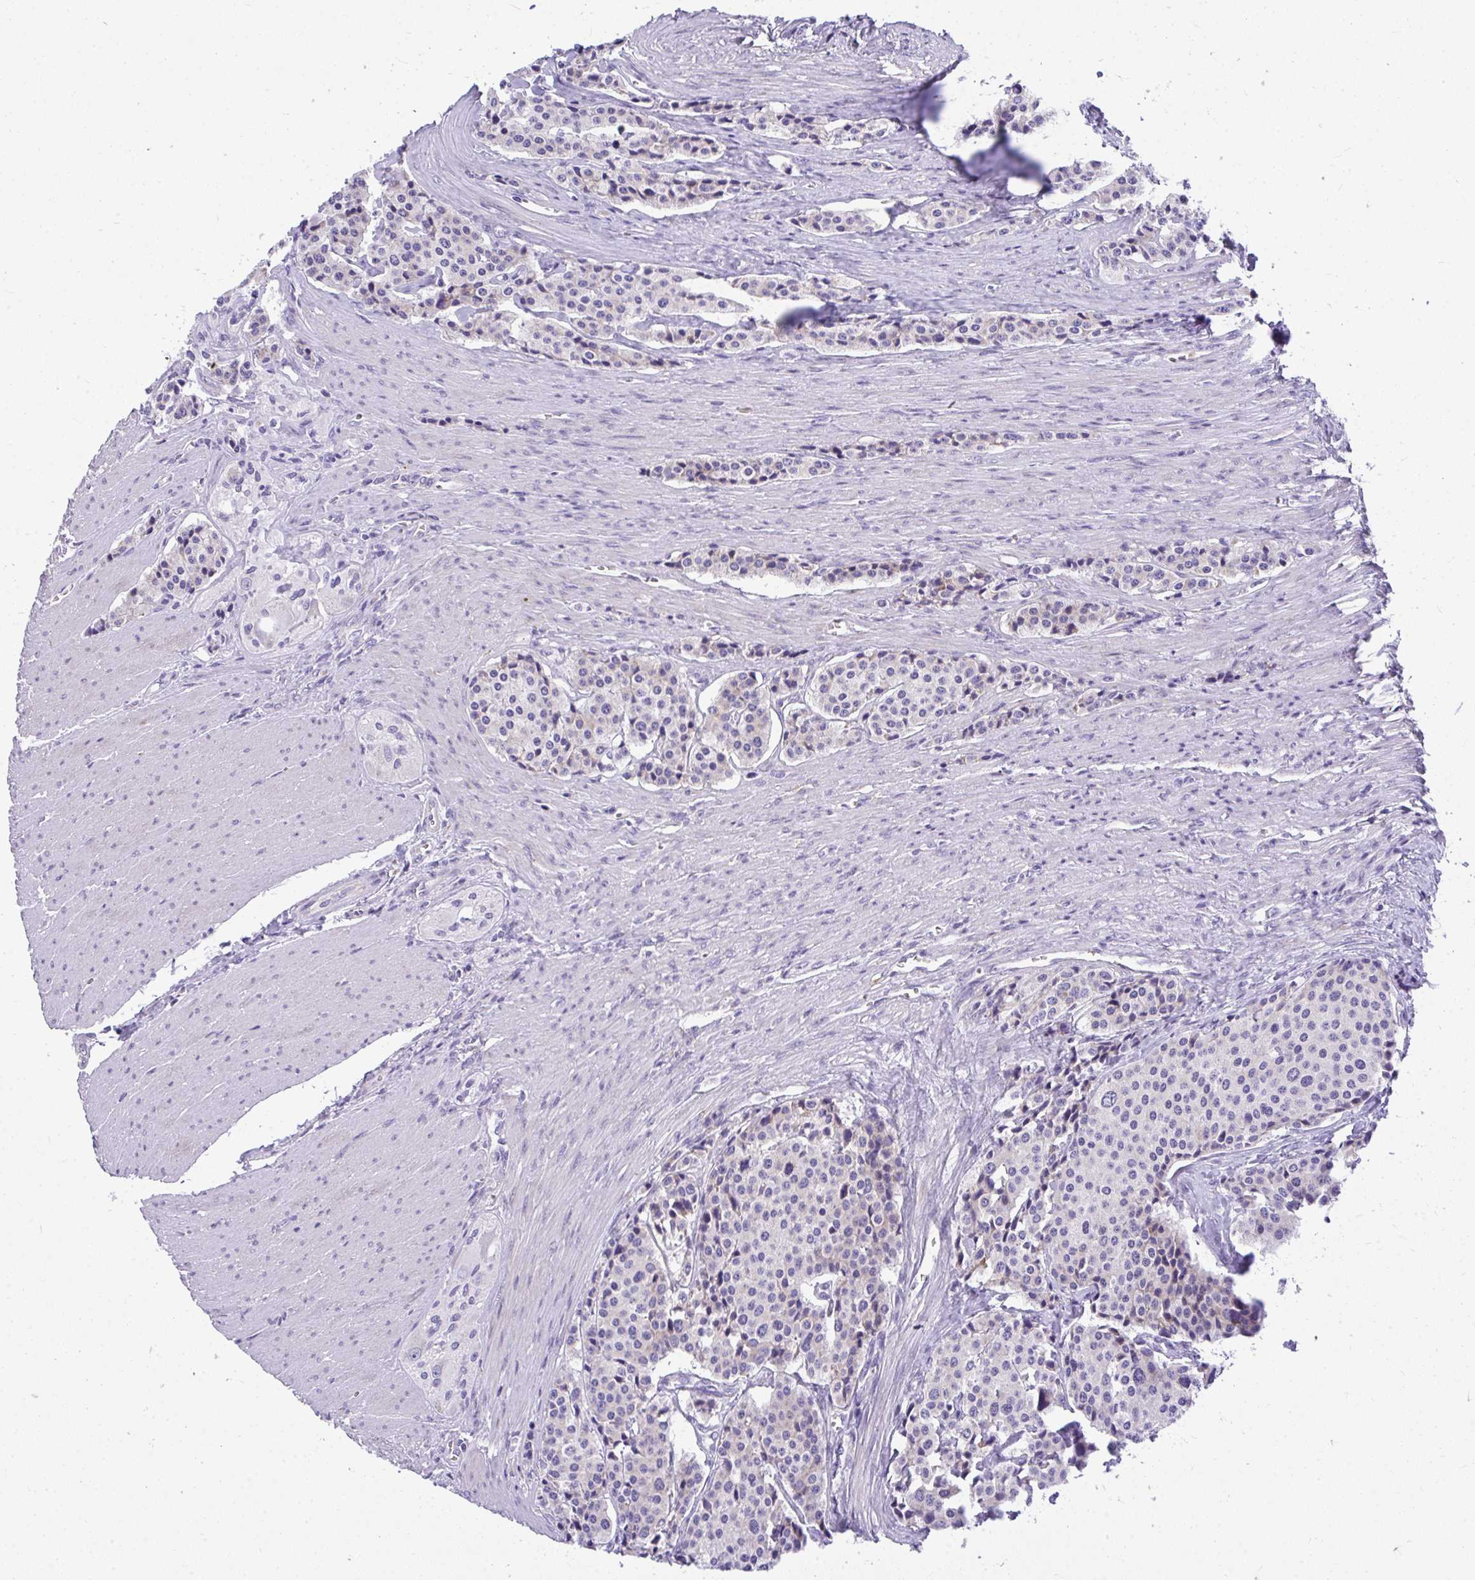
{"staining": {"intensity": "negative", "quantity": "none", "location": "none"}, "tissue": "carcinoid", "cell_type": "Tumor cells", "image_type": "cancer", "snomed": [{"axis": "morphology", "description": "Carcinoid, malignant, NOS"}, {"axis": "topography", "description": "Small intestine"}], "caption": "An immunohistochemistry histopathology image of carcinoid is shown. There is no staining in tumor cells of carcinoid.", "gene": "ADRA2C", "patient": {"sex": "male", "age": 73}}